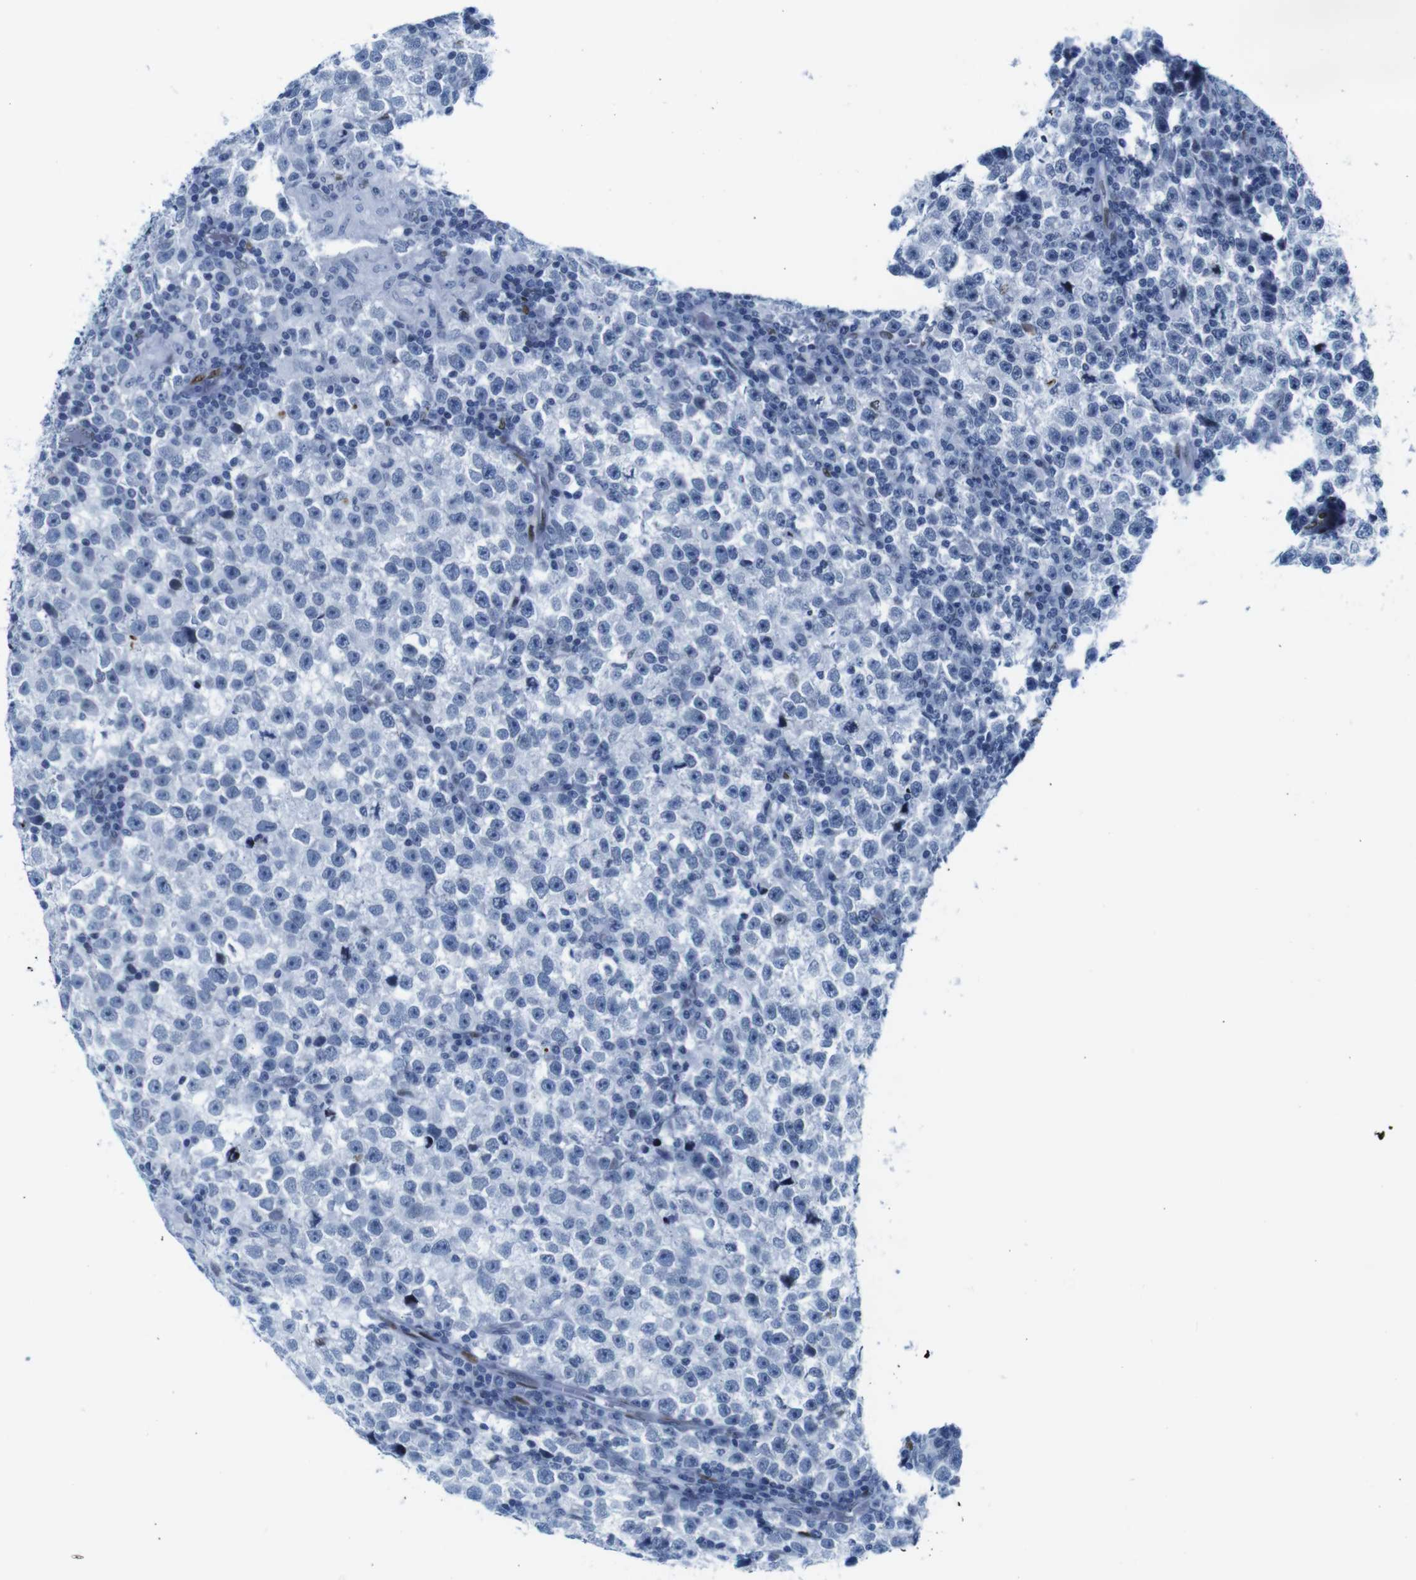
{"staining": {"intensity": "negative", "quantity": "none", "location": "none"}, "tissue": "testis cancer", "cell_type": "Tumor cells", "image_type": "cancer", "snomed": [{"axis": "morphology", "description": "Seminoma, NOS"}, {"axis": "topography", "description": "Testis"}], "caption": "Image shows no protein expression in tumor cells of testis cancer (seminoma) tissue.", "gene": "NPIPB15", "patient": {"sex": "male", "age": 43}}